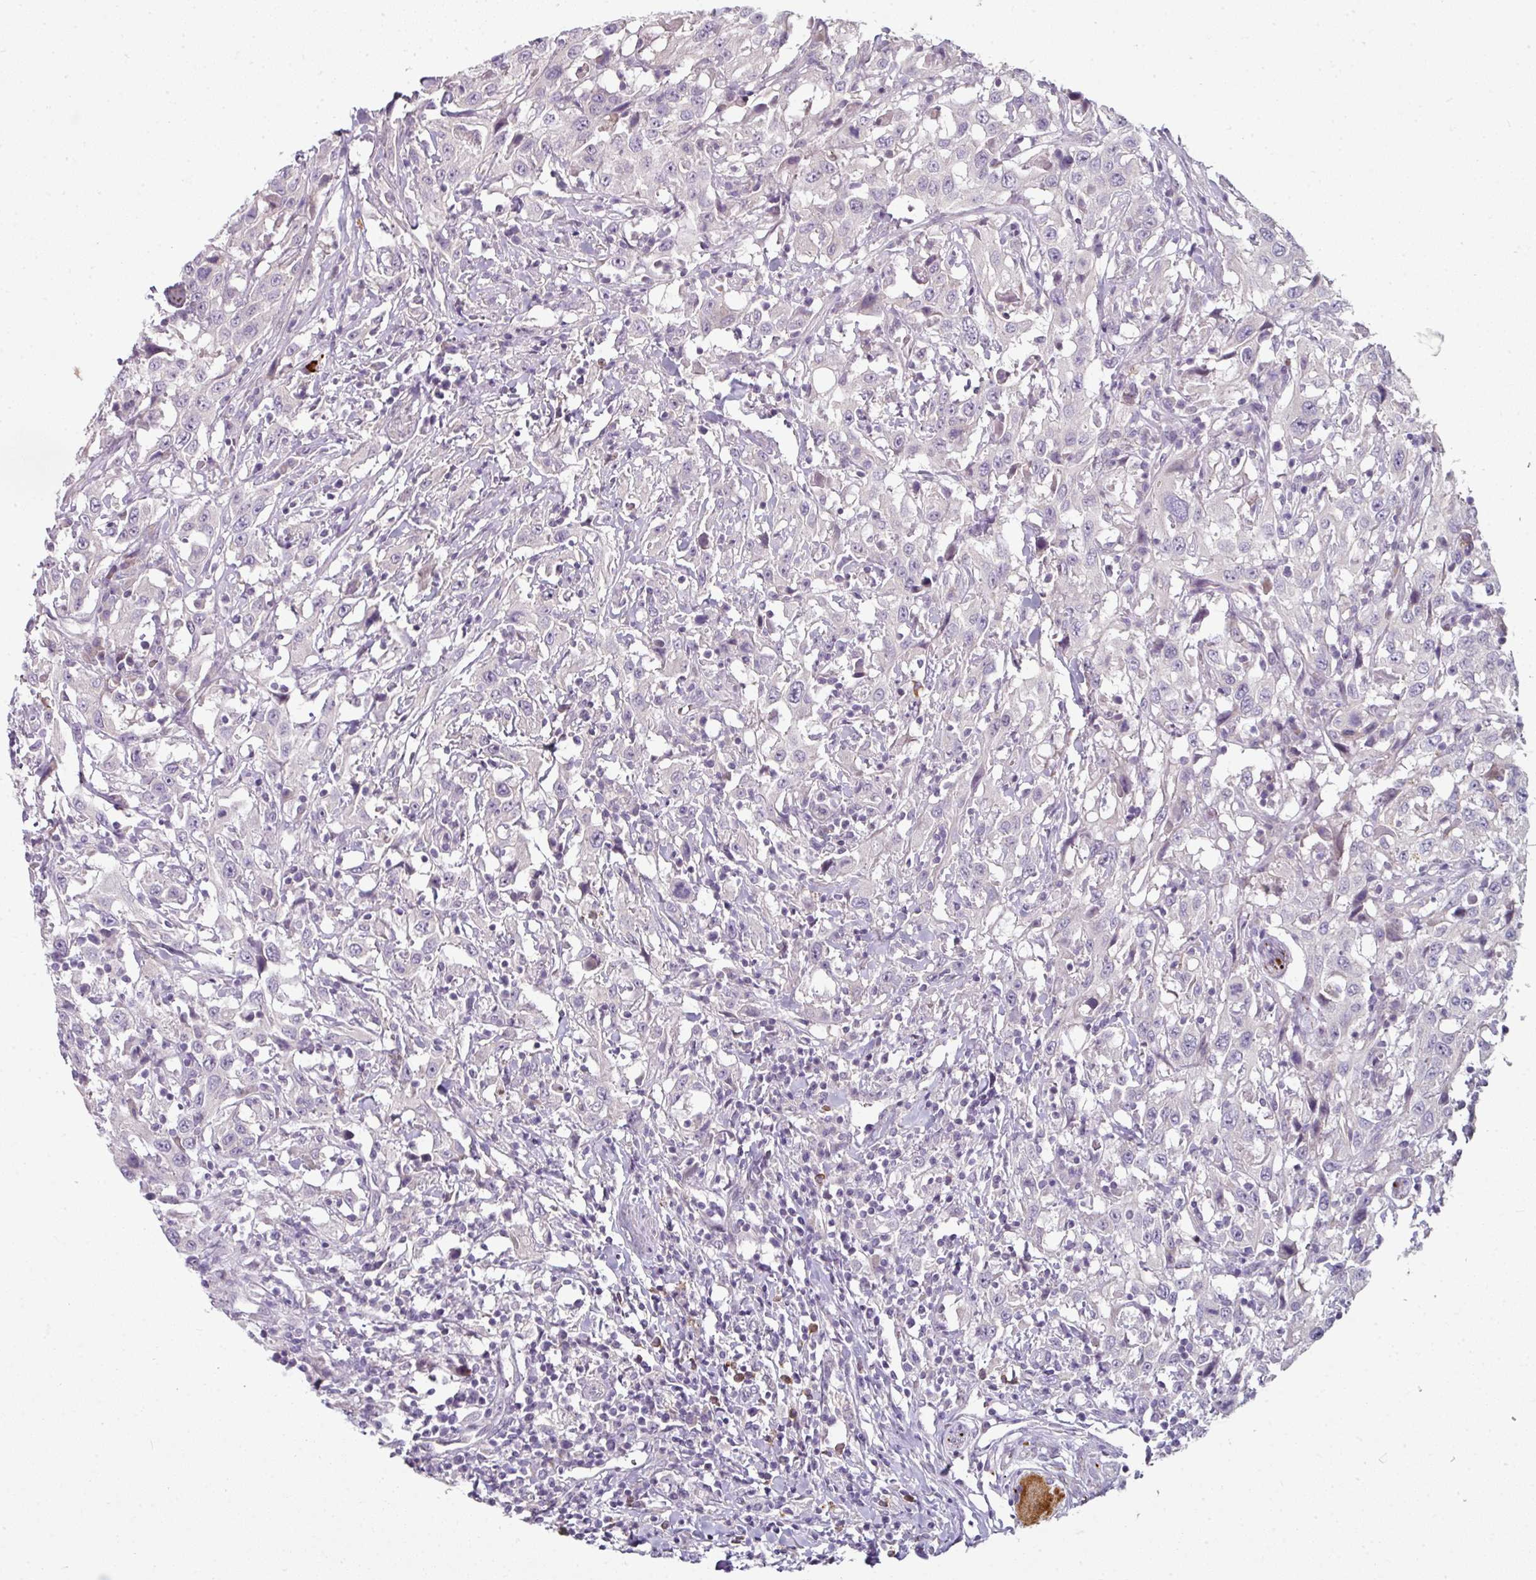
{"staining": {"intensity": "negative", "quantity": "none", "location": "none"}, "tissue": "urothelial cancer", "cell_type": "Tumor cells", "image_type": "cancer", "snomed": [{"axis": "morphology", "description": "Urothelial carcinoma, High grade"}, {"axis": "topography", "description": "Urinary bladder"}], "caption": "This is an immunohistochemistry (IHC) image of urothelial cancer. There is no staining in tumor cells.", "gene": "FHAD1", "patient": {"sex": "male", "age": 61}}